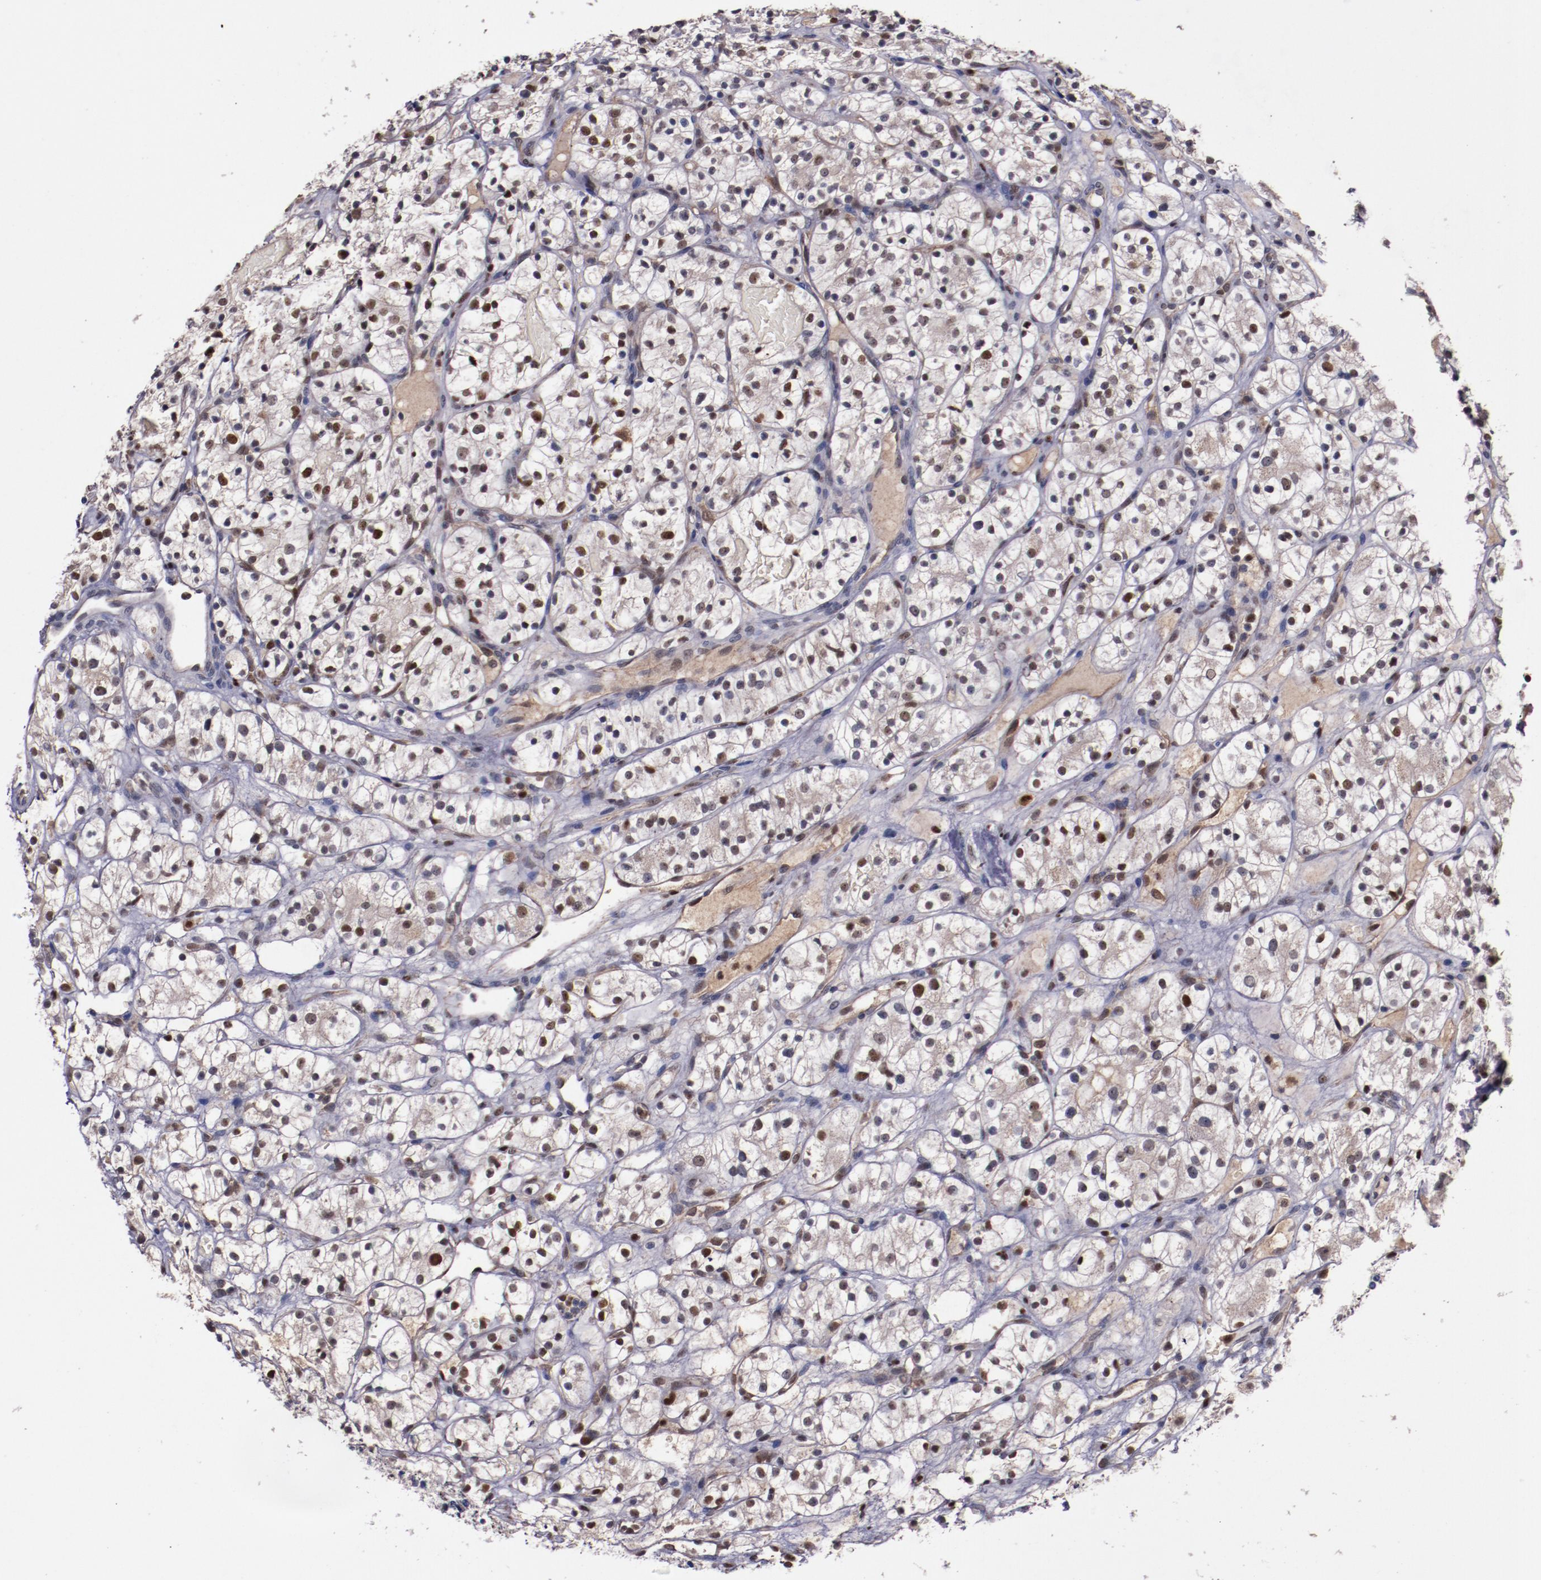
{"staining": {"intensity": "moderate", "quantity": "25%-75%", "location": "nuclear"}, "tissue": "renal cancer", "cell_type": "Tumor cells", "image_type": "cancer", "snomed": [{"axis": "morphology", "description": "Adenocarcinoma, NOS"}, {"axis": "topography", "description": "Kidney"}], "caption": "An IHC photomicrograph of neoplastic tissue is shown. Protein staining in brown highlights moderate nuclear positivity in adenocarcinoma (renal) within tumor cells.", "gene": "CHEK2", "patient": {"sex": "female", "age": 60}}